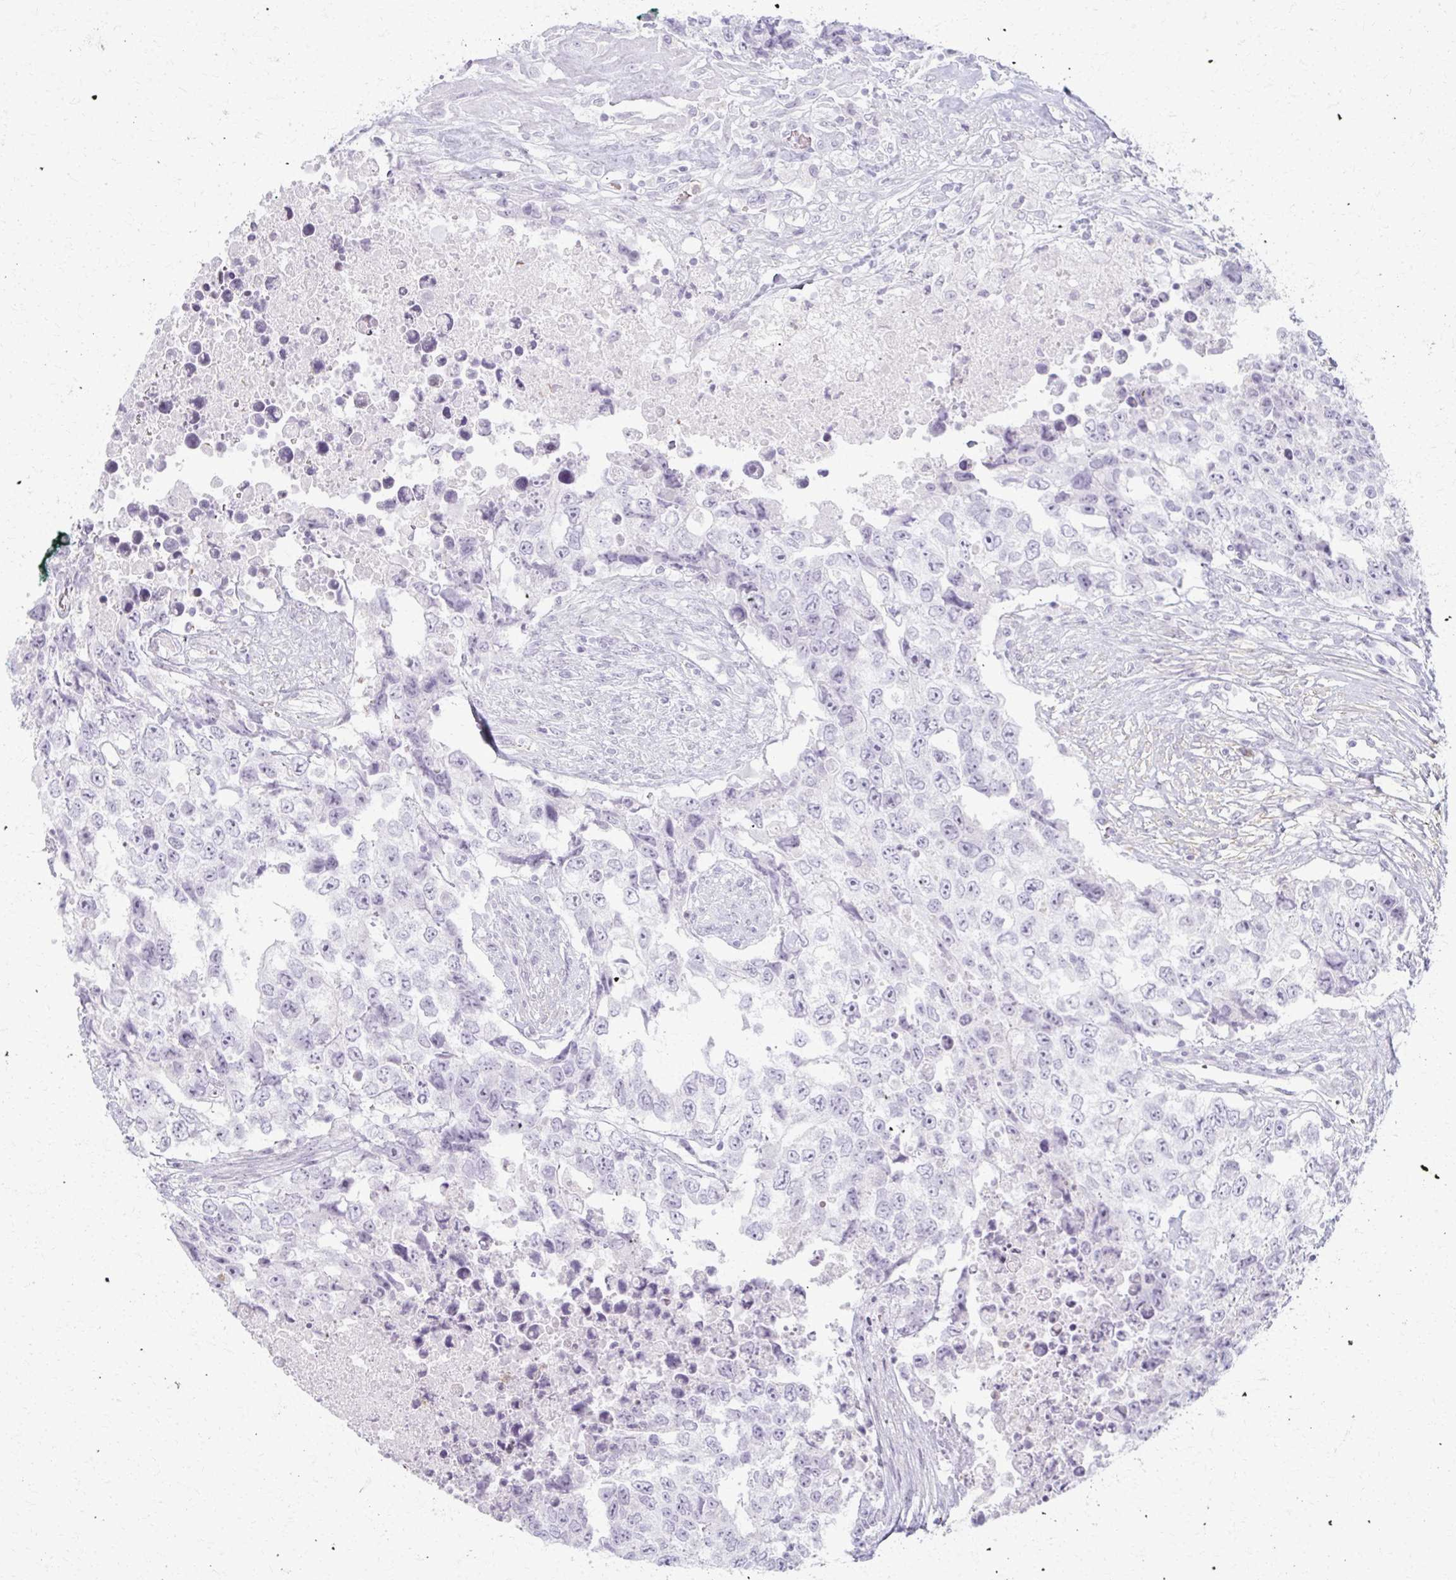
{"staining": {"intensity": "negative", "quantity": "none", "location": "none"}, "tissue": "testis cancer", "cell_type": "Tumor cells", "image_type": "cancer", "snomed": [{"axis": "morphology", "description": "Carcinoma, Embryonal, NOS"}, {"axis": "topography", "description": "Testis"}], "caption": "Immunohistochemical staining of human testis cancer (embryonal carcinoma) displays no significant expression in tumor cells. The staining is performed using DAB brown chromogen with nuclei counter-stained in using hematoxylin.", "gene": "CA3", "patient": {"sex": "male", "age": 24}}